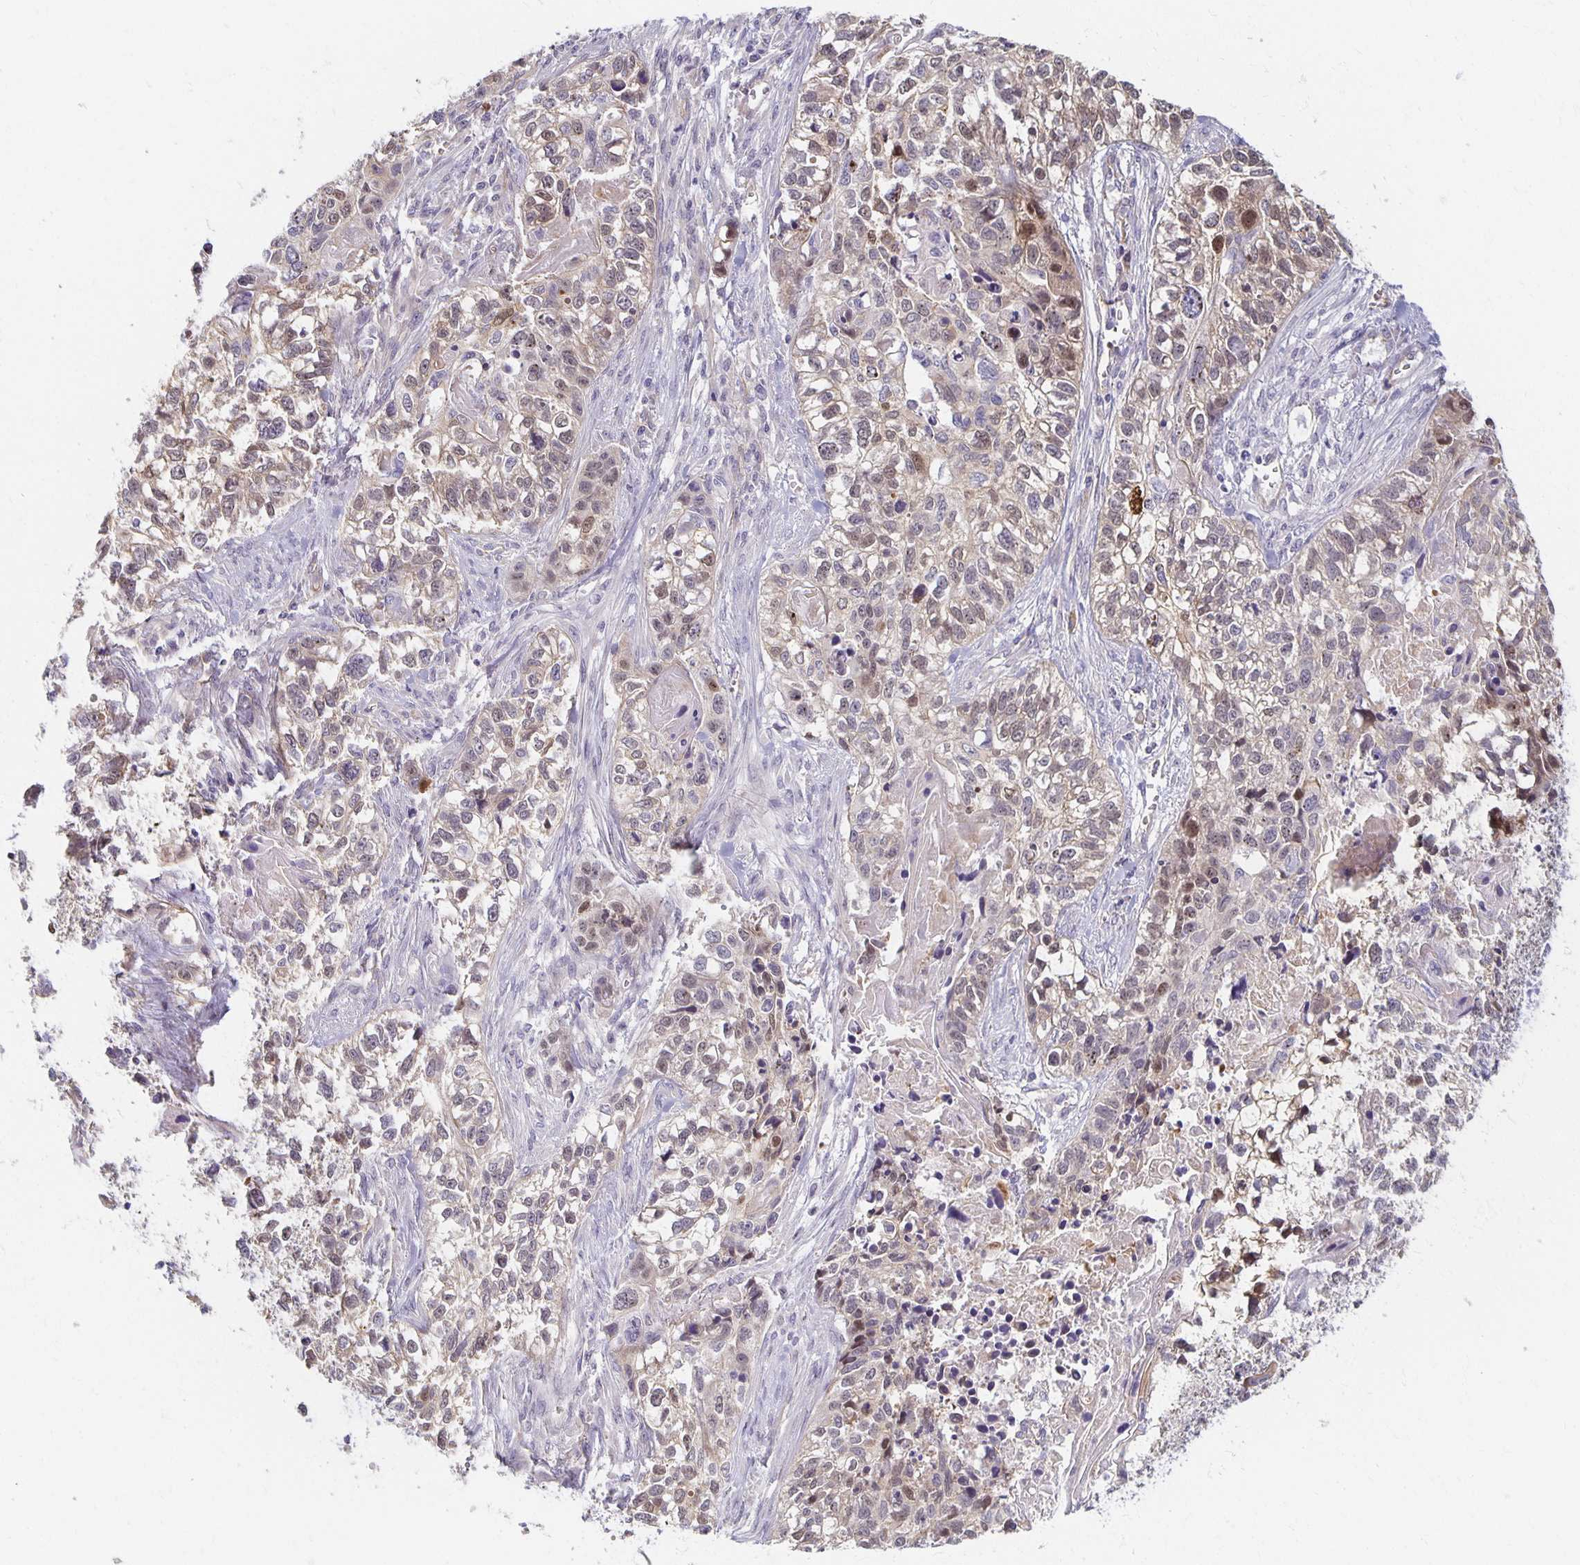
{"staining": {"intensity": "moderate", "quantity": "<25%", "location": "nuclear"}, "tissue": "lung cancer", "cell_type": "Tumor cells", "image_type": "cancer", "snomed": [{"axis": "morphology", "description": "Squamous cell carcinoma, NOS"}, {"axis": "topography", "description": "Lung"}], "caption": "Tumor cells reveal low levels of moderate nuclear positivity in about <25% of cells in squamous cell carcinoma (lung).", "gene": "SORL1", "patient": {"sex": "male", "age": 74}}